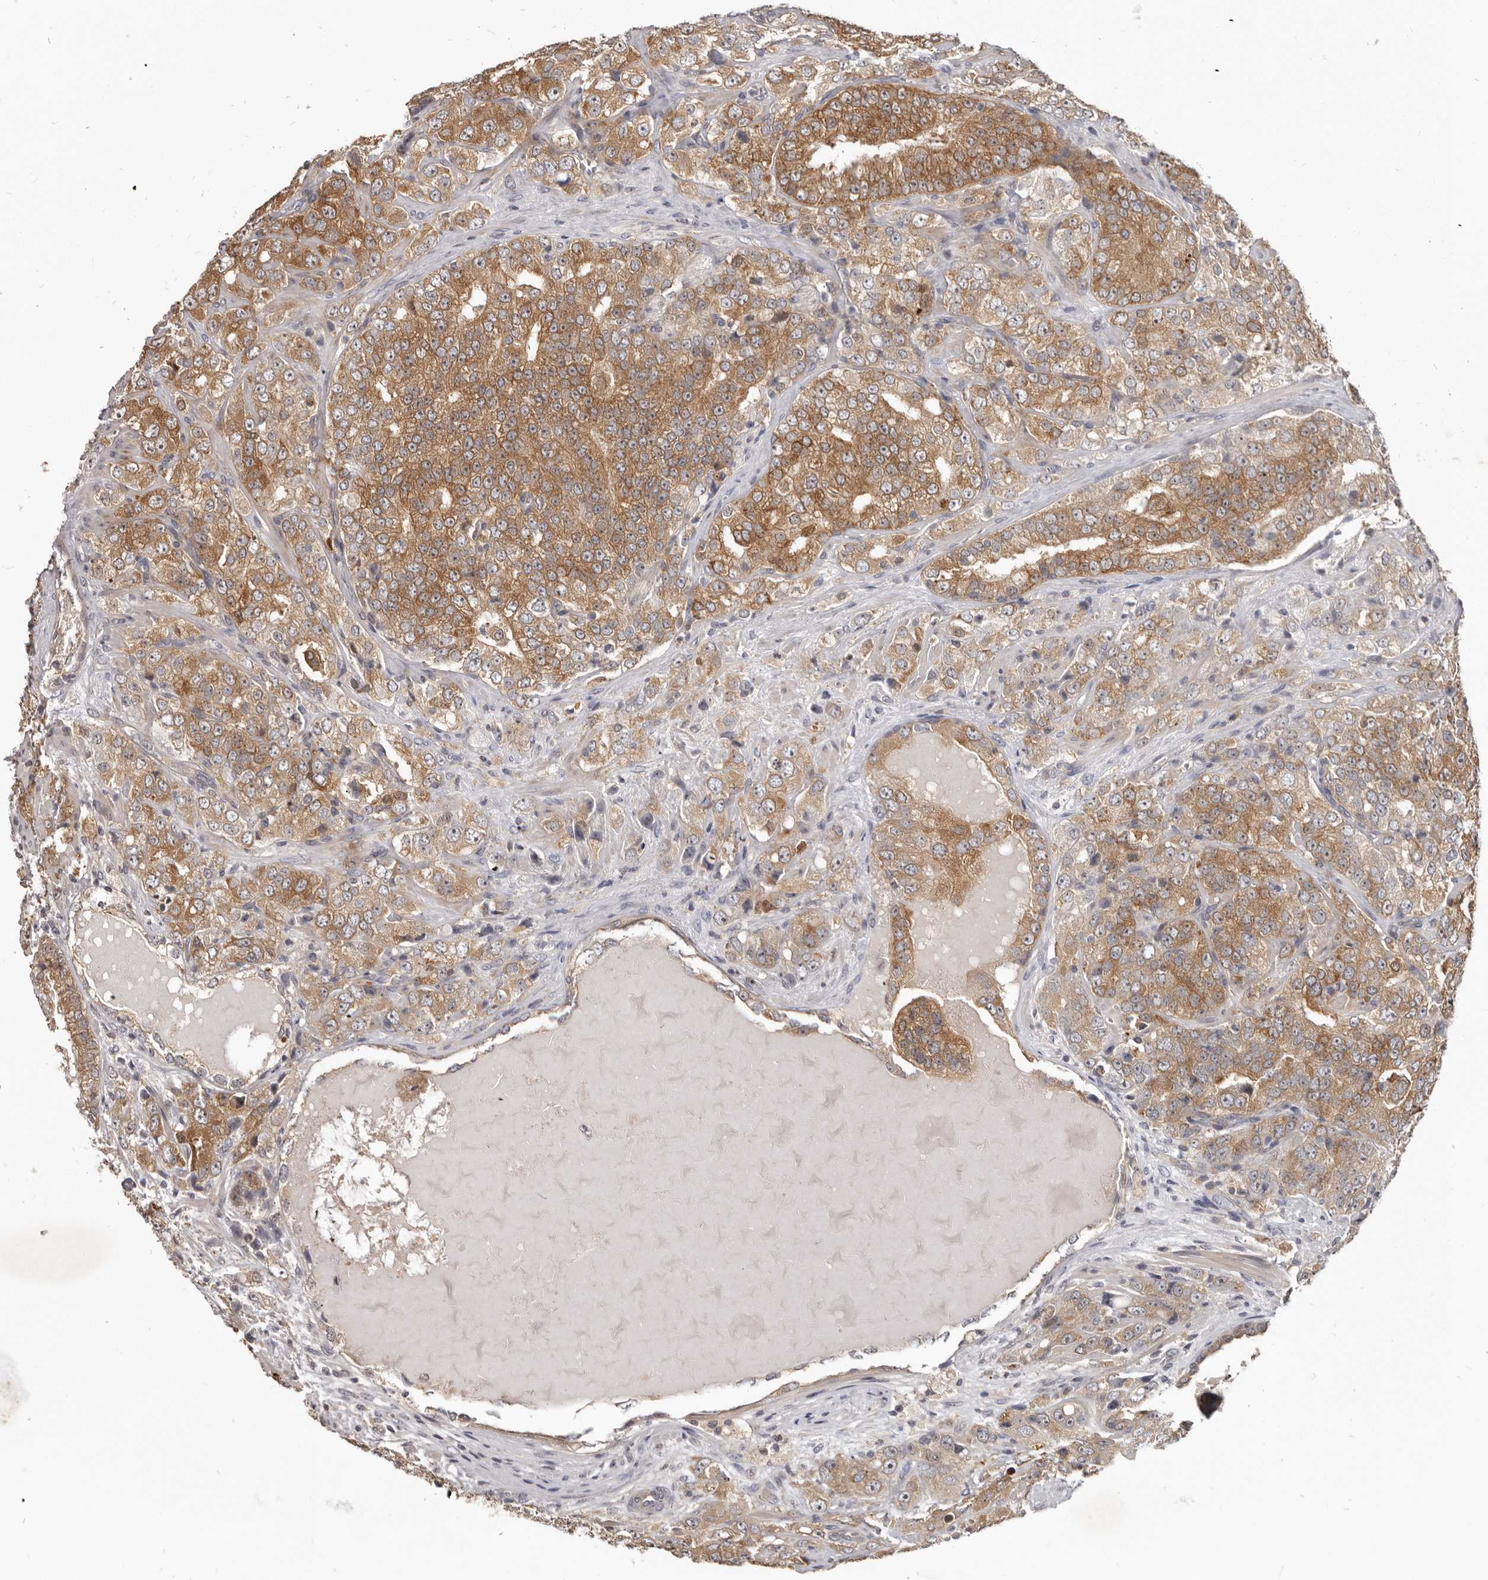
{"staining": {"intensity": "moderate", "quantity": ">75%", "location": "cytoplasmic/membranous"}, "tissue": "prostate cancer", "cell_type": "Tumor cells", "image_type": "cancer", "snomed": [{"axis": "morphology", "description": "Adenocarcinoma, High grade"}, {"axis": "topography", "description": "Prostate"}], "caption": "Immunohistochemical staining of human prostate cancer shows medium levels of moderate cytoplasmic/membranous positivity in approximately >75% of tumor cells. The staining is performed using DAB brown chromogen to label protein expression. The nuclei are counter-stained blue using hematoxylin.", "gene": "BAD", "patient": {"sex": "male", "age": 58}}